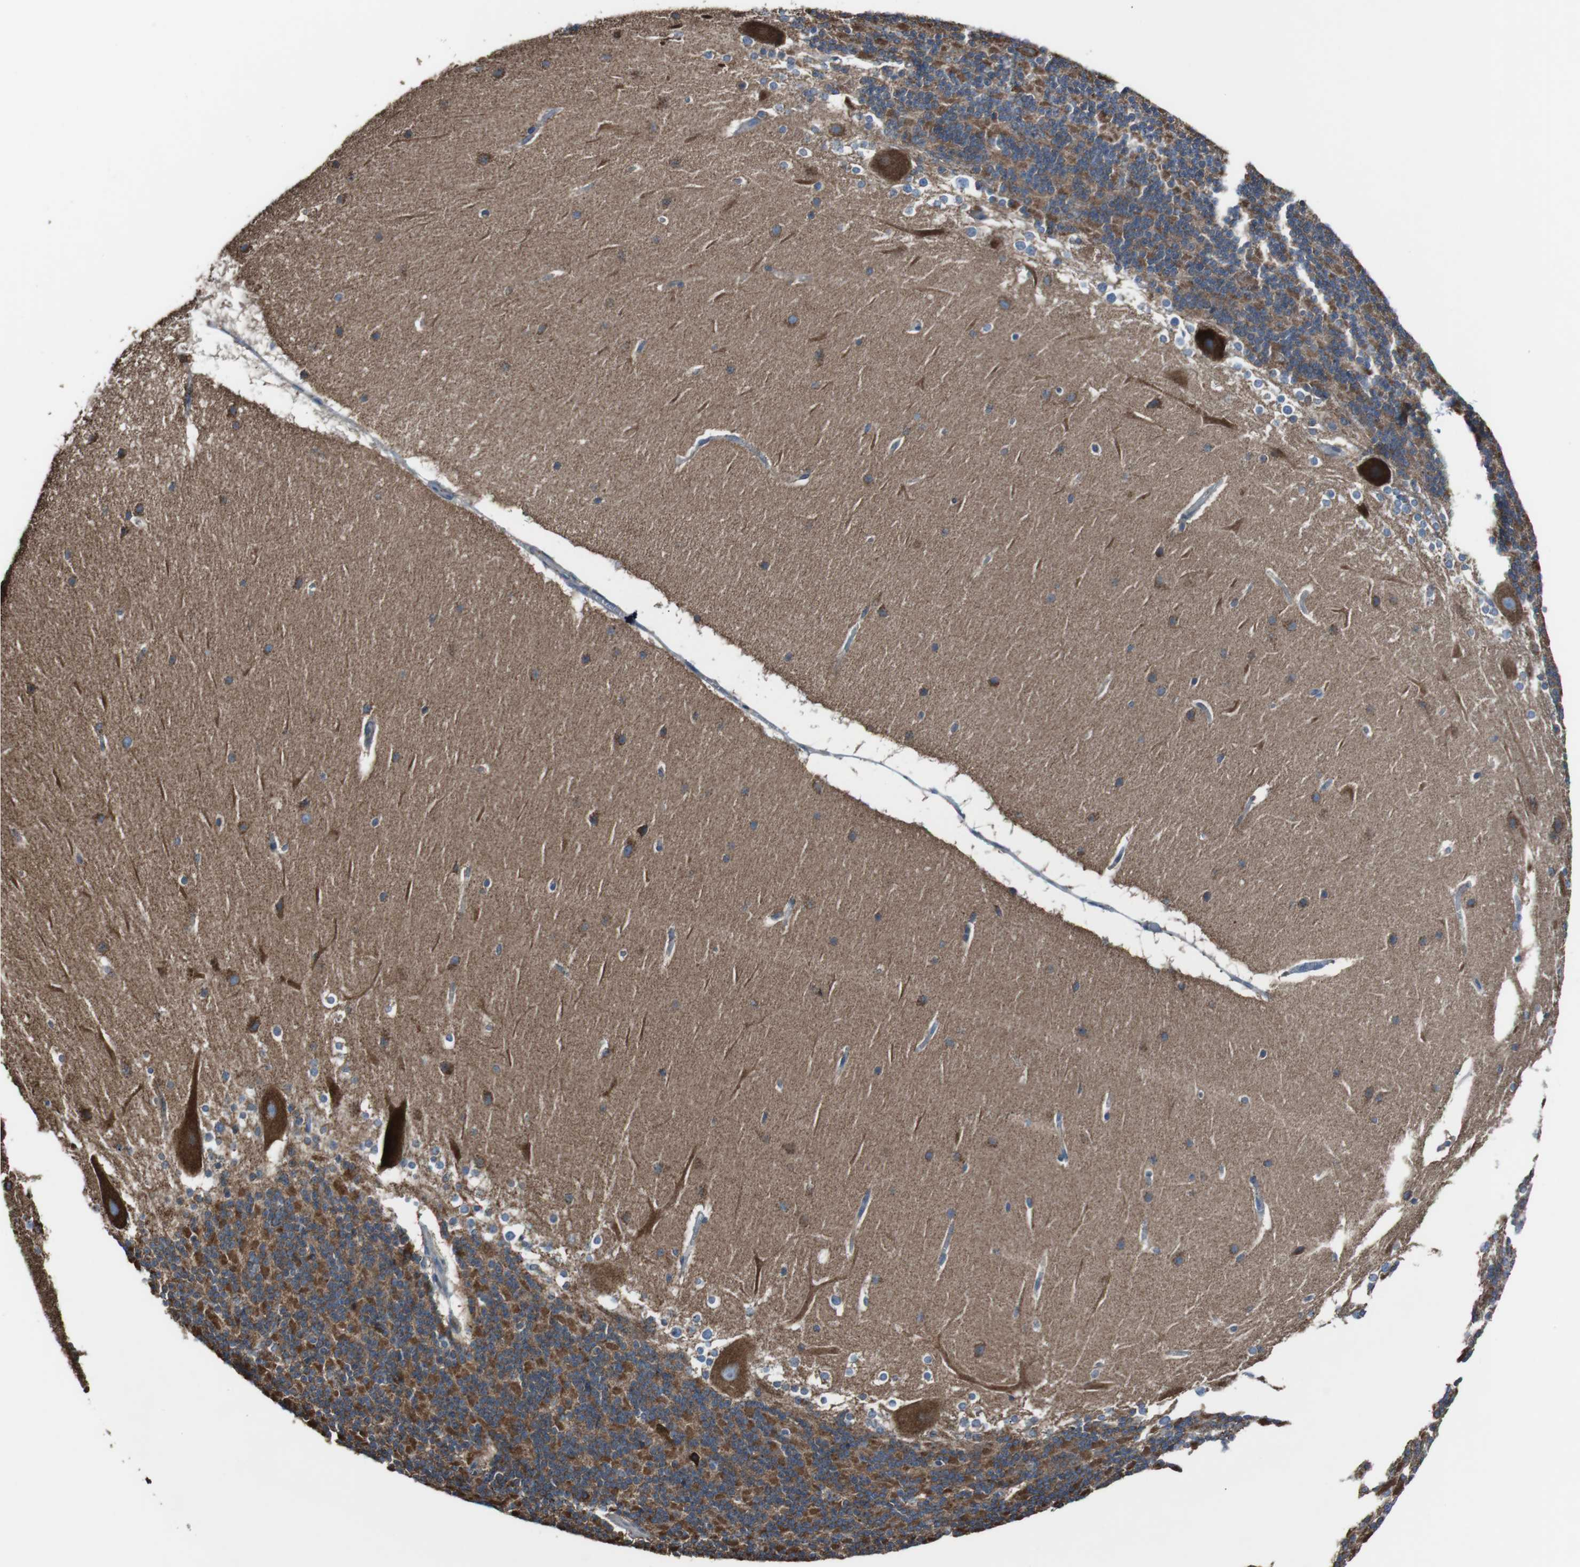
{"staining": {"intensity": "moderate", "quantity": ">75%", "location": "cytoplasmic/membranous"}, "tissue": "cerebellum", "cell_type": "Cells in granular layer", "image_type": "normal", "snomed": [{"axis": "morphology", "description": "Normal tissue, NOS"}, {"axis": "topography", "description": "Cerebellum"}], "caption": "About >75% of cells in granular layer in unremarkable human cerebellum exhibit moderate cytoplasmic/membranous protein staining as visualized by brown immunohistochemical staining.", "gene": "CISD2", "patient": {"sex": "female", "age": 19}}